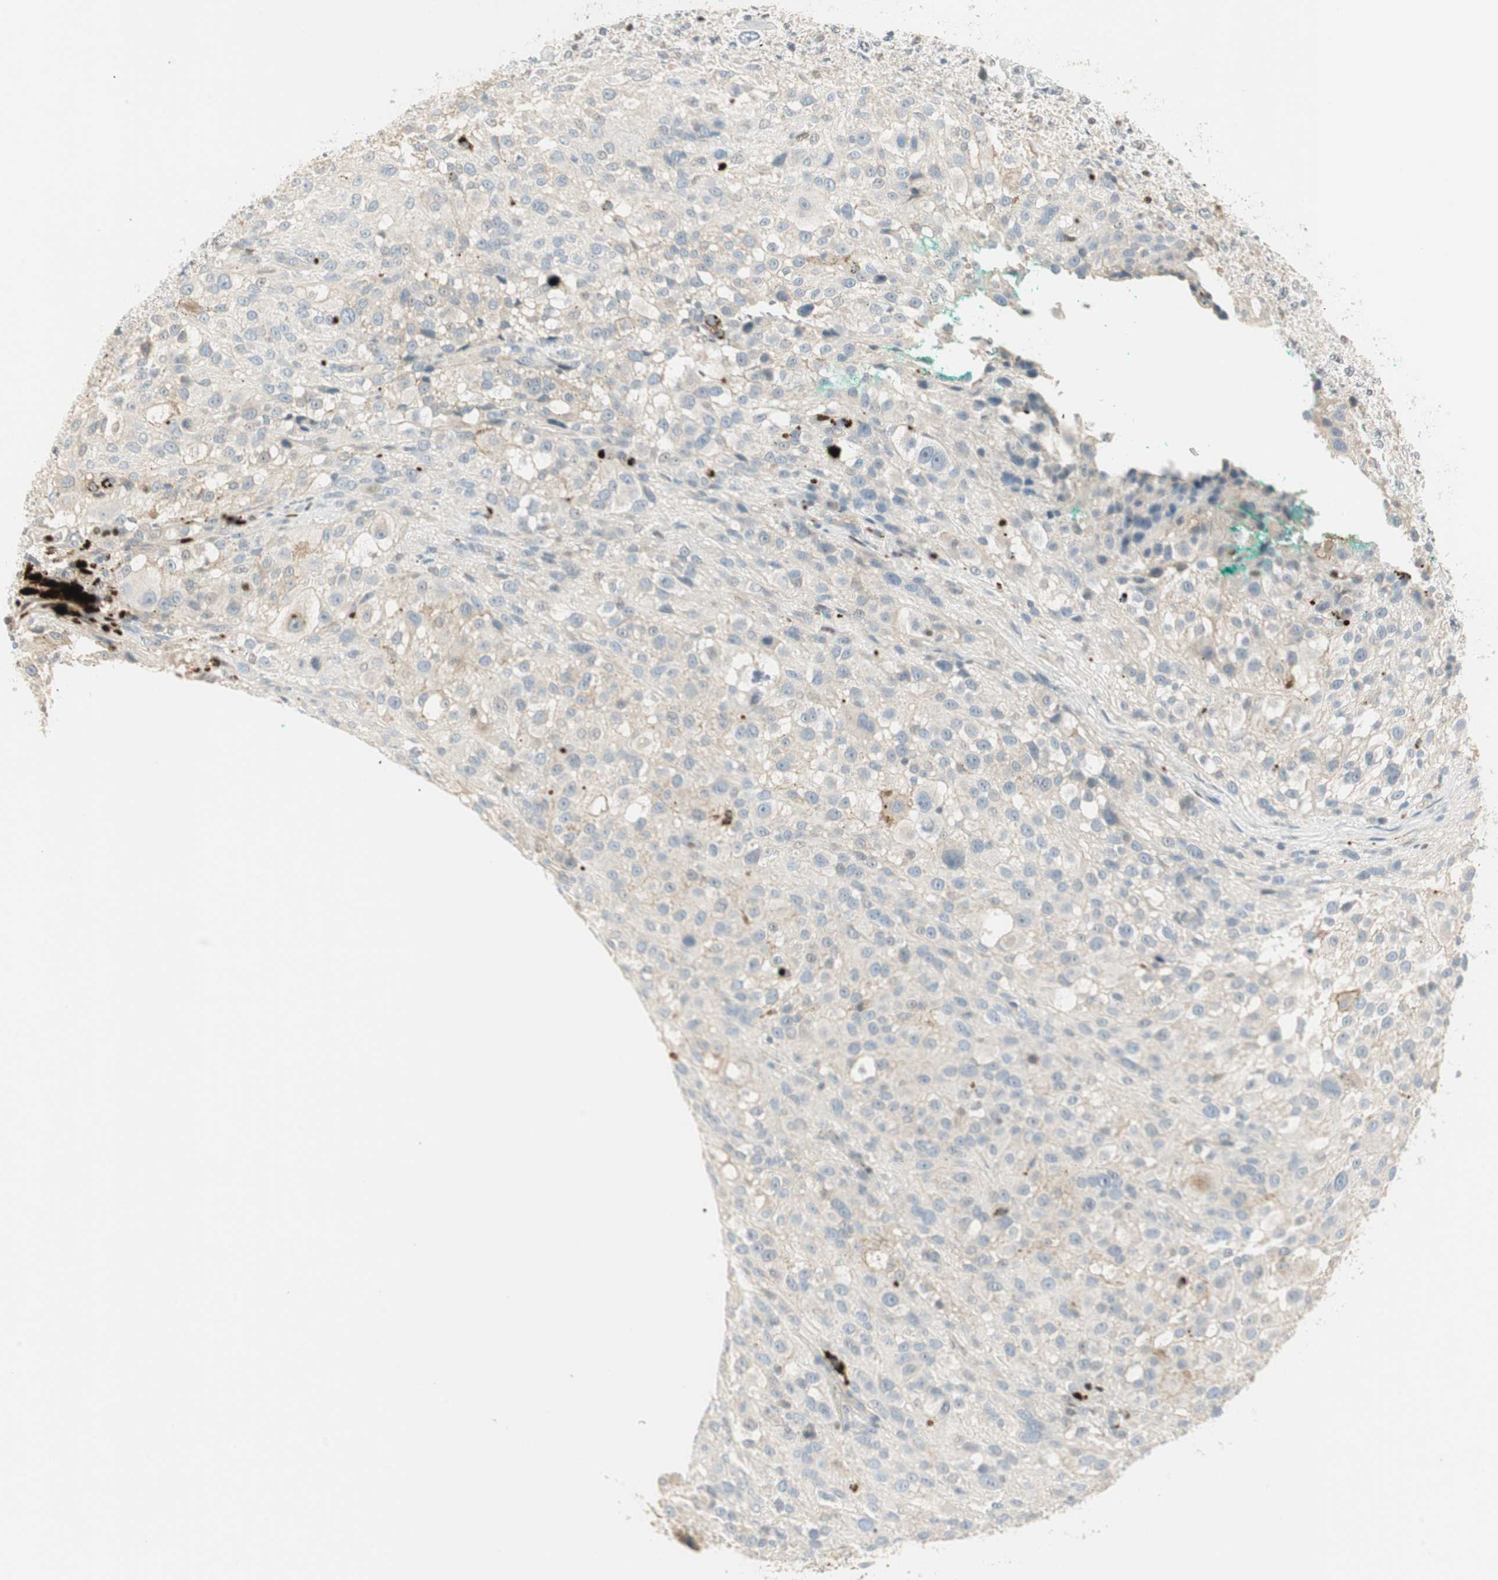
{"staining": {"intensity": "negative", "quantity": "none", "location": "none"}, "tissue": "melanoma", "cell_type": "Tumor cells", "image_type": "cancer", "snomed": [{"axis": "morphology", "description": "Necrosis, NOS"}, {"axis": "morphology", "description": "Malignant melanoma, NOS"}, {"axis": "topography", "description": "Skin"}], "caption": "Immunohistochemistry (IHC) photomicrograph of melanoma stained for a protein (brown), which displays no positivity in tumor cells.", "gene": "RUNX2", "patient": {"sex": "female", "age": 87}}